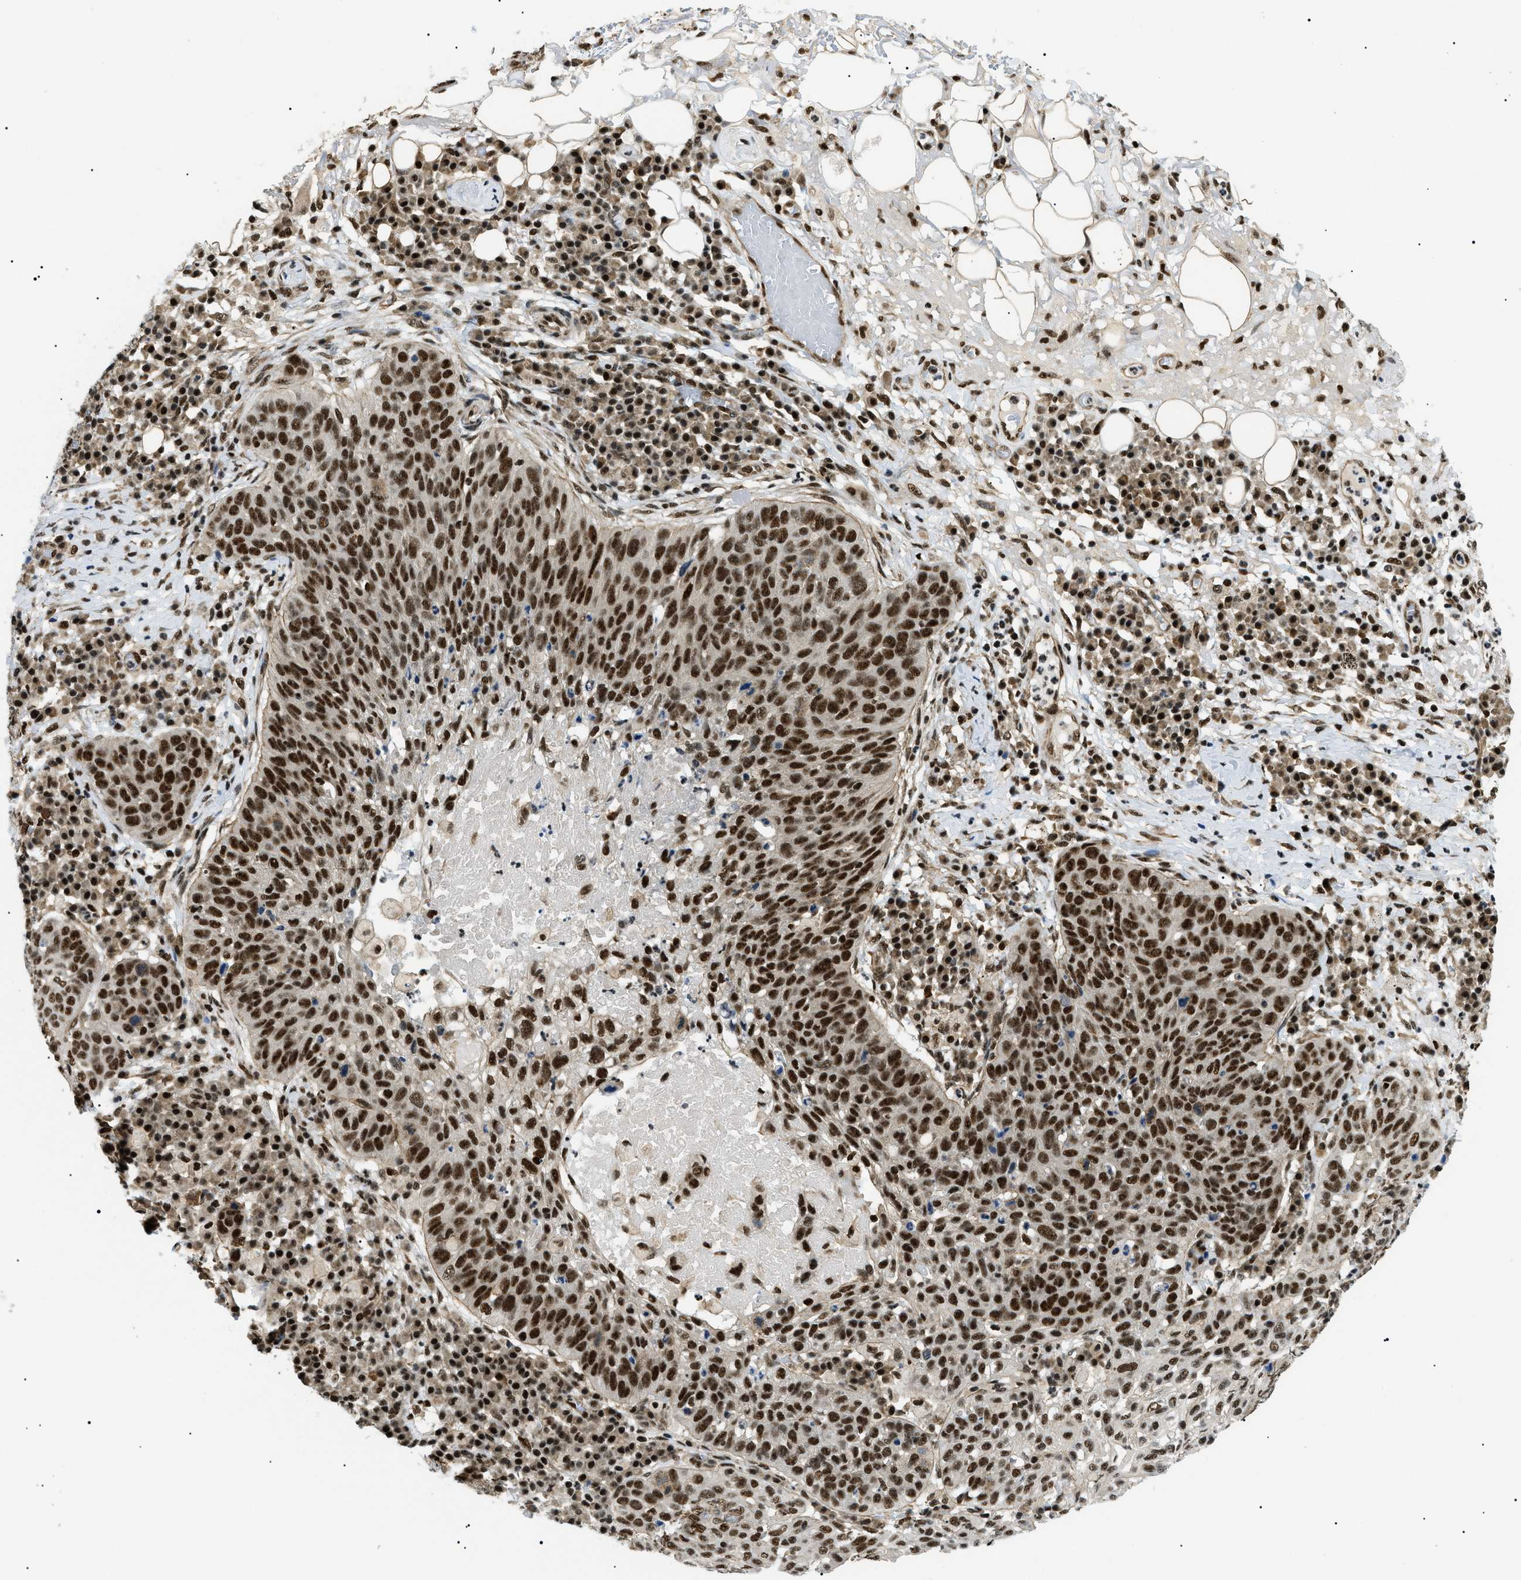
{"staining": {"intensity": "strong", "quantity": ">75%", "location": "nuclear"}, "tissue": "skin cancer", "cell_type": "Tumor cells", "image_type": "cancer", "snomed": [{"axis": "morphology", "description": "Squamous cell carcinoma in situ, NOS"}, {"axis": "morphology", "description": "Squamous cell carcinoma, NOS"}, {"axis": "topography", "description": "Skin"}], "caption": "The image reveals staining of skin cancer (squamous cell carcinoma in situ), revealing strong nuclear protein staining (brown color) within tumor cells. (DAB (3,3'-diaminobenzidine) = brown stain, brightfield microscopy at high magnification).", "gene": "CWC25", "patient": {"sex": "male", "age": 93}}